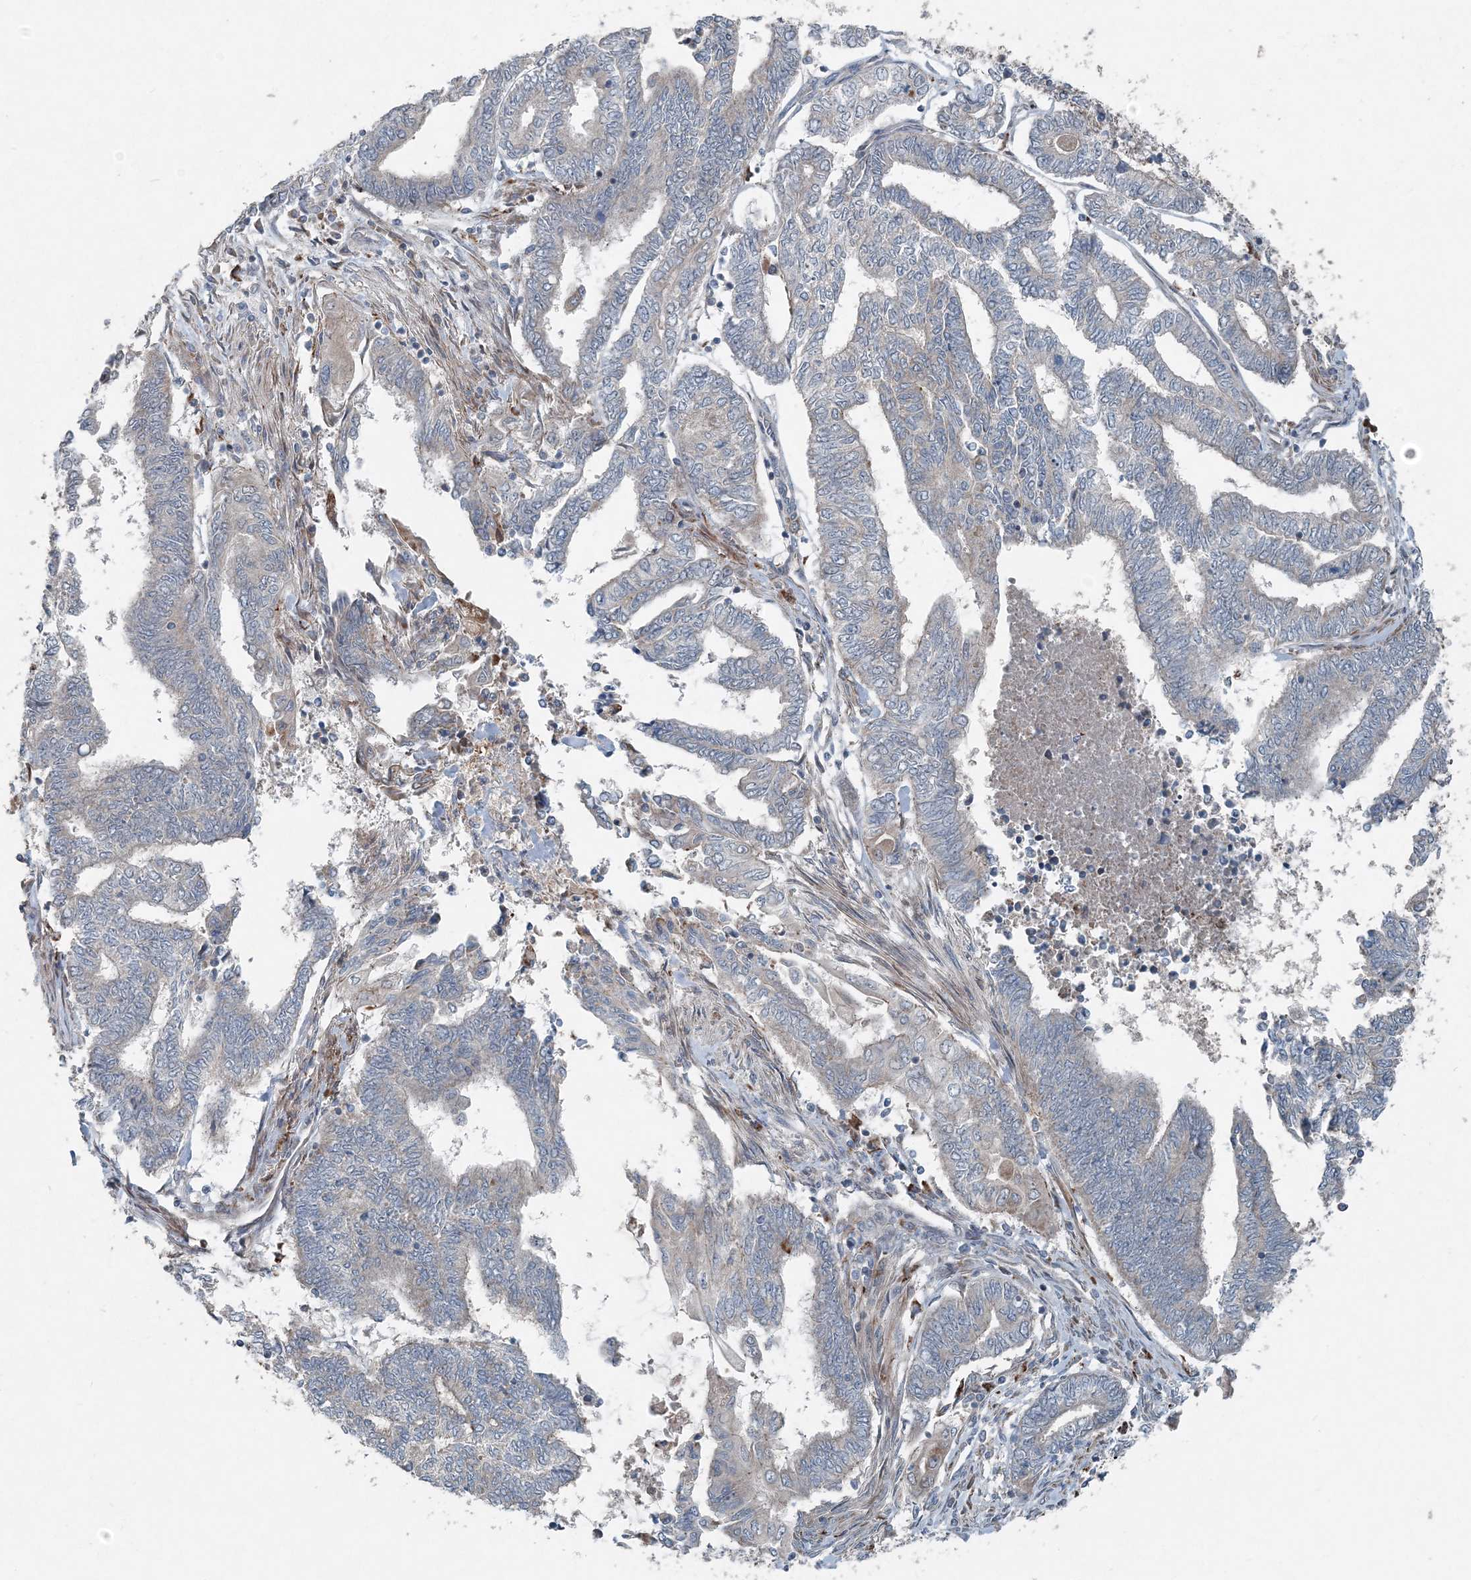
{"staining": {"intensity": "negative", "quantity": "none", "location": "none"}, "tissue": "endometrial cancer", "cell_type": "Tumor cells", "image_type": "cancer", "snomed": [{"axis": "morphology", "description": "Adenocarcinoma, NOS"}, {"axis": "topography", "description": "Uterus"}, {"axis": "topography", "description": "Endometrium"}], "caption": "The image demonstrates no significant positivity in tumor cells of endometrial cancer (adenocarcinoma).", "gene": "INTU", "patient": {"sex": "female", "age": 70}}